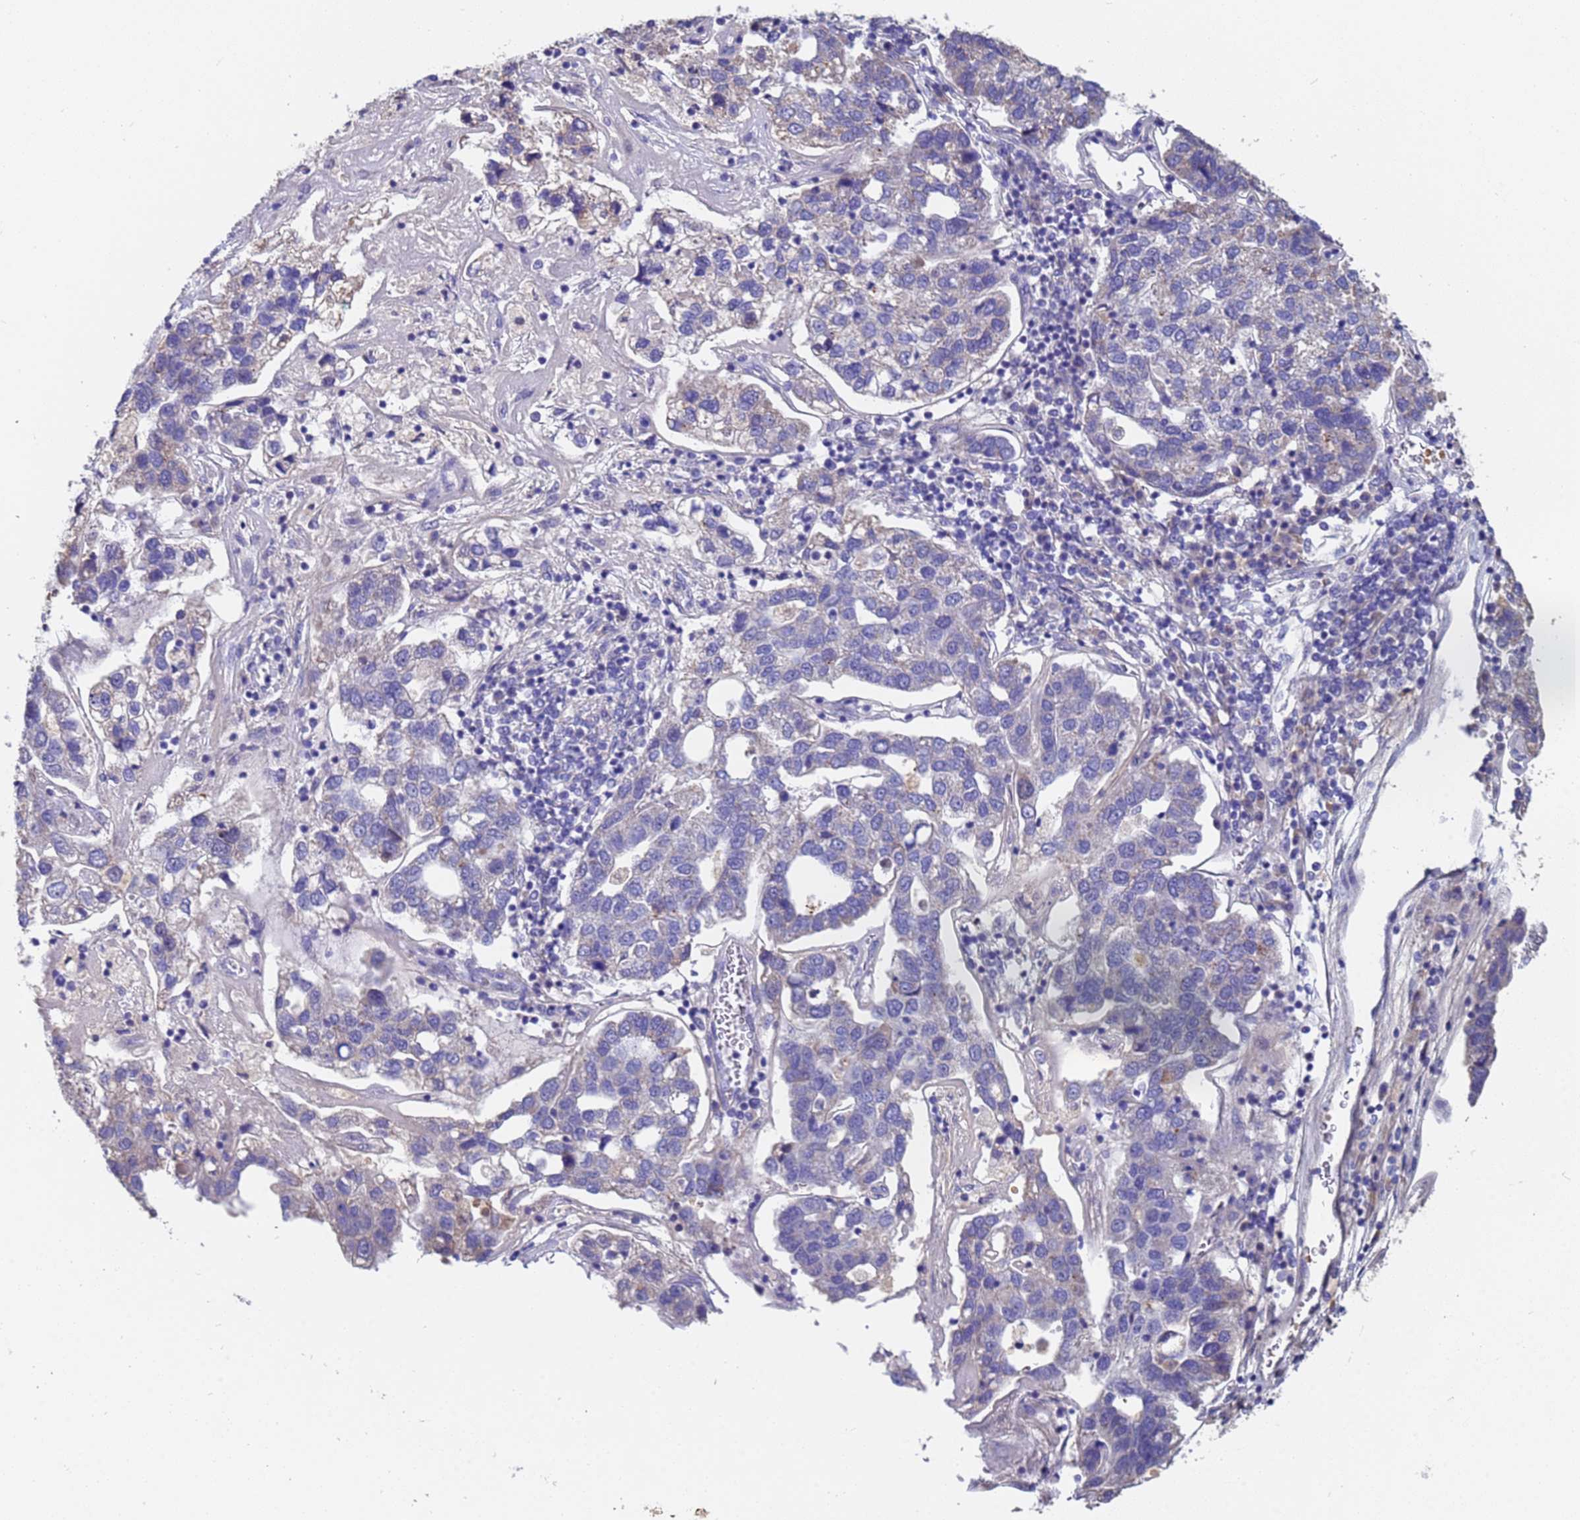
{"staining": {"intensity": "negative", "quantity": "none", "location": "none"}, "tissue": "pancreatic cancer", "cell_type": "Tumor cells", "image_type": "cancer", "snomed": [{"axis": "morphology", "description": "Adenocarcinoma, NOS"}, {"axis": "topography", "description": "Pancreas"}], "caption": "There is no significant staining in tumor cells of pancreatic cancer (adenocarcinoma). (DAB immunohistochemistry, high magnification).", "gene": "IHO1", "patient": {"sex": "female", "age": 61}}